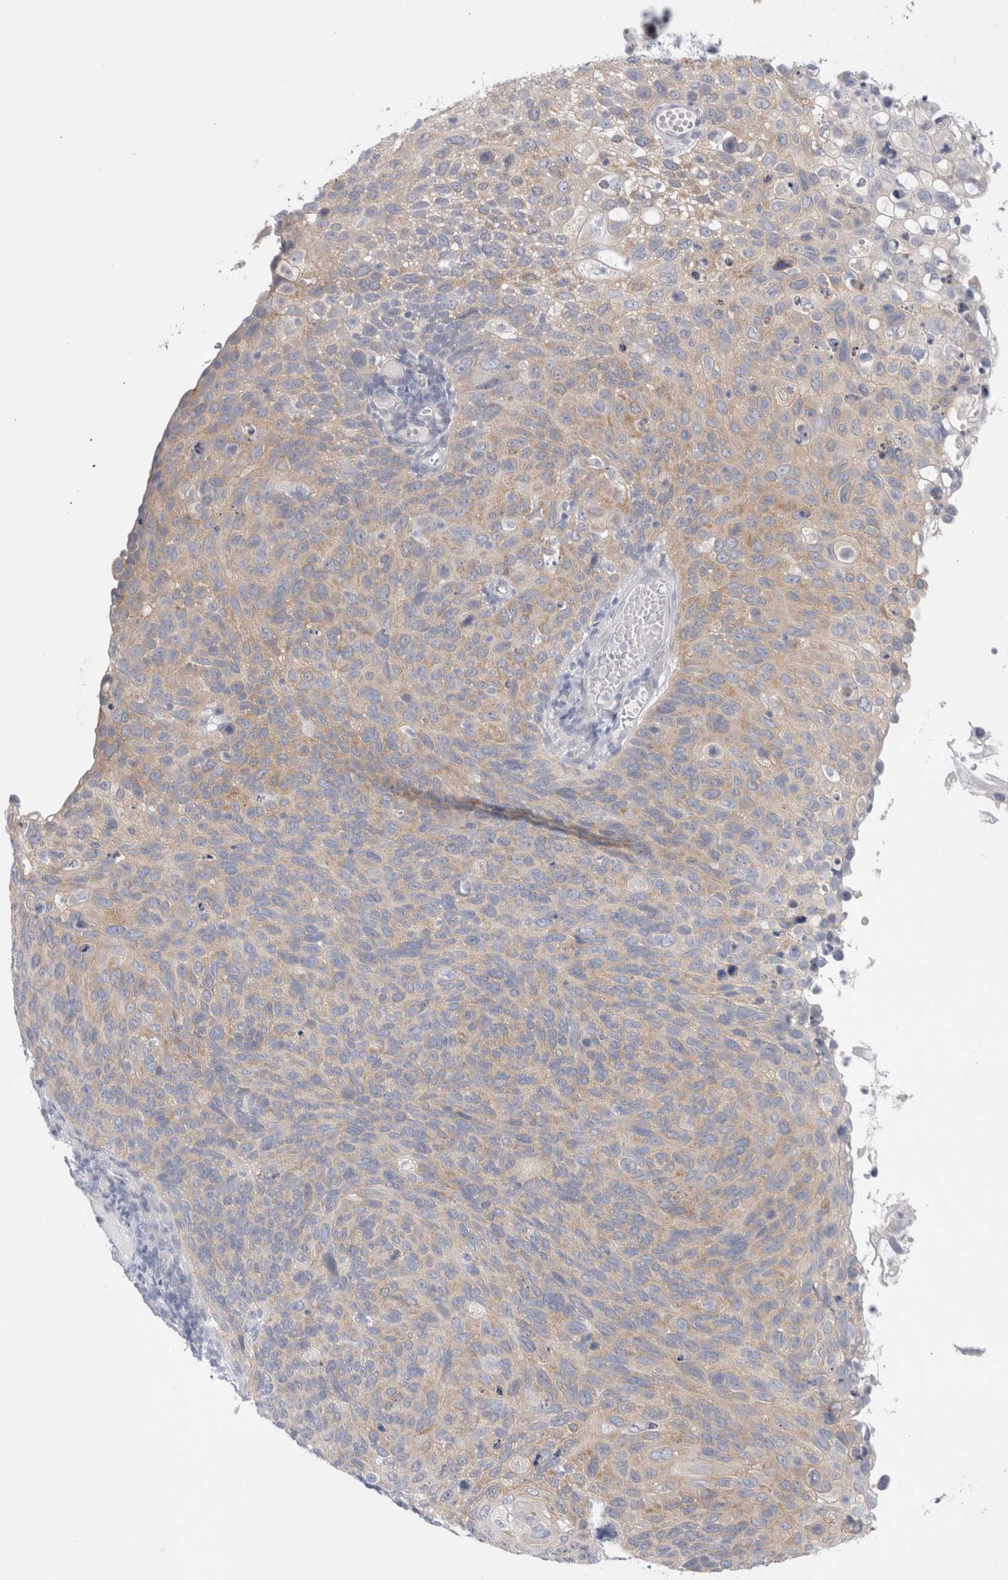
{"staining": {"intensity": "weak", "quantity": ">75%", "location": "cytoplasmic/membranous"}, "tissue": "cervical cancer", "cell_type": "Tumor cells", "image_type": "cancer", "snomed": [{"axis": "morphology", "description": "Squamous cell carcinoma, NOS"}, {"axis": "topography", "description": "Cervix"}], "caption": "Protein expression analysis of cervical cancer exhibits weak cytoplasmic/membranous staining in about >75% of tumor cells.", "gene": "WIPF2", "patient": {"sex": "female", "age": 70}}